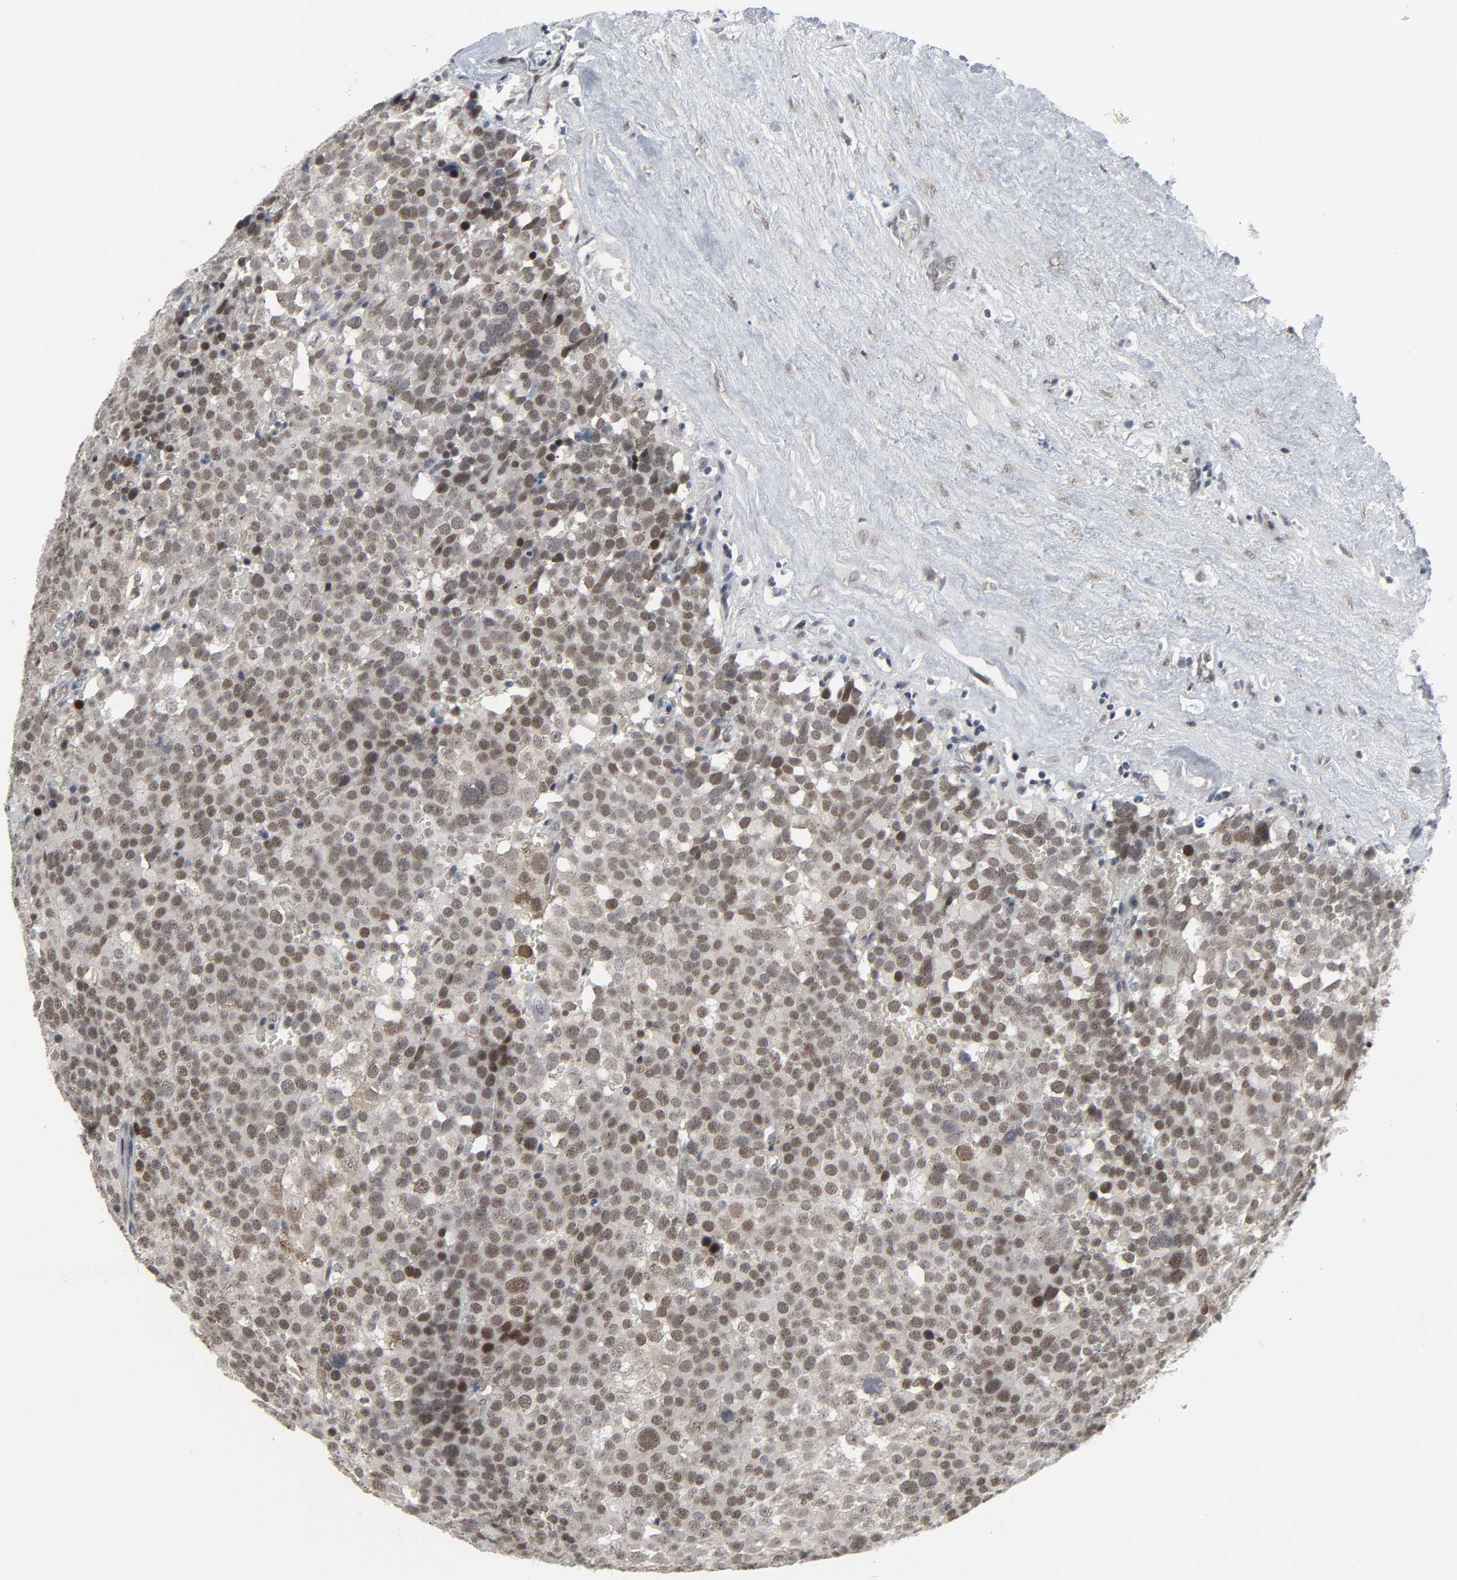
{"staining": {"intensity": "strong", "quantity": "25%-75%", "location": "nuclear"}, "tissue": "testis cancer", "cell_type": "Tumor cells", "image_type": "cancer", "snomed": [{"axis": "morphology", "description": "Seminoma, NOS"}, {"axis": "topography", "description": "Testis"}], "caption": "IHC staining of testis cancer (seminoma), which reveals high levels of strong nuclear staining in approximately 25%-75% of tumor cells indicating strong nuclear protein staining. The staining was performed using DAB (brown) for protein detection and nuclei were counterstained in hematoxylin (blue).", "gene": "MUC1", "patient": {"sex": "male", "age": 71}}